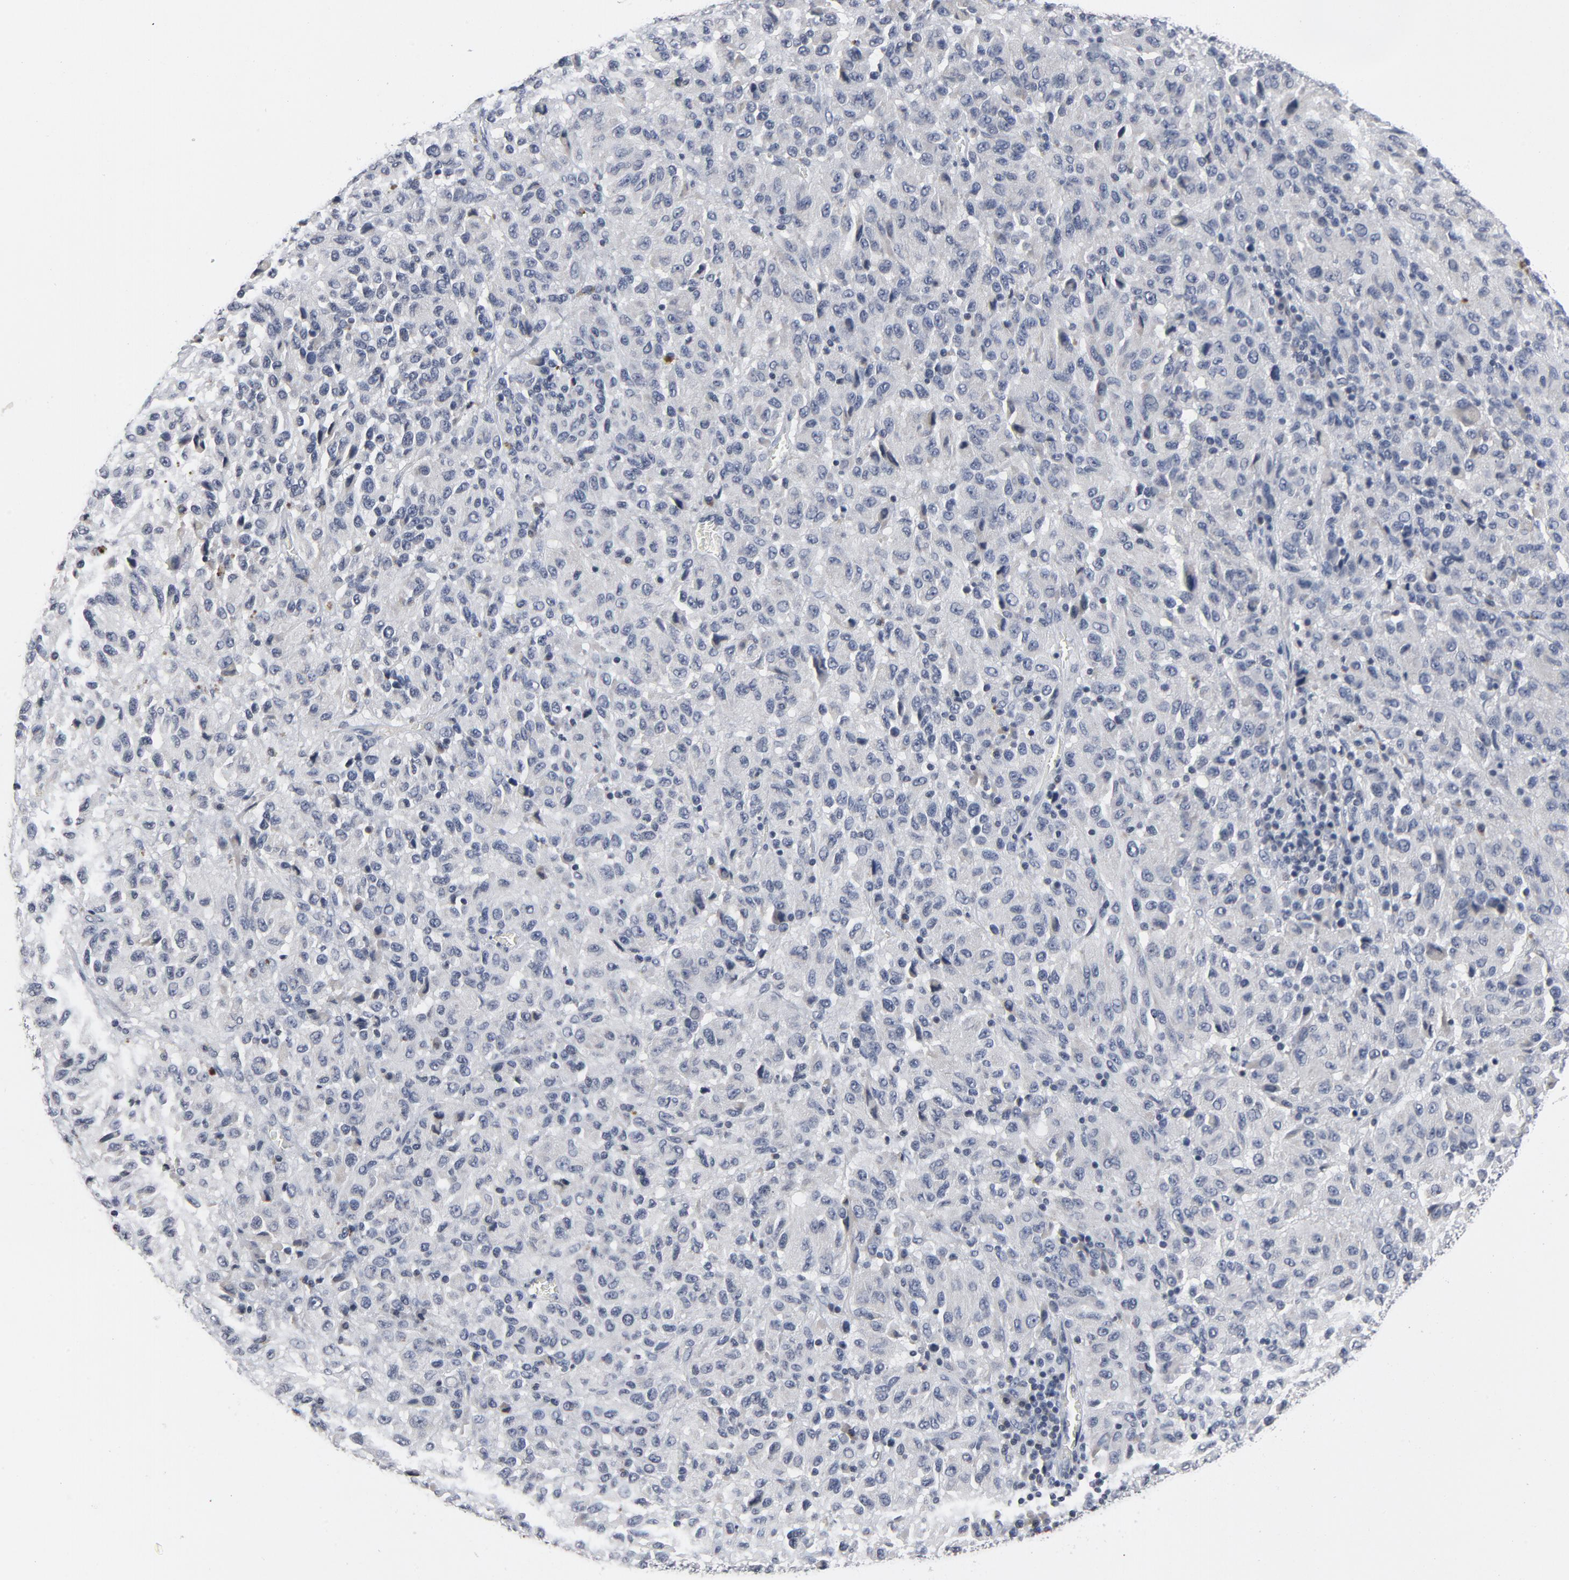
{"staining": {"intensity": "negative", "quantity": "none", "location": "none"}, "tissue": "melanoma", "cell_type": "Tumor cells", "image_type": "cancer", "snomed": [{"axis": "morphology", "description": "Malignant melanoma, Metastatic site"}, {"axis": "topography", "description": "Lung"}], "caption": "Immunohistochemical staining of human malignant melanoma (metastatic site) exhibits no significant staining in tumor cells.", "gene": "TCL1A", "patient": {"sex": "male", "age": 64}}